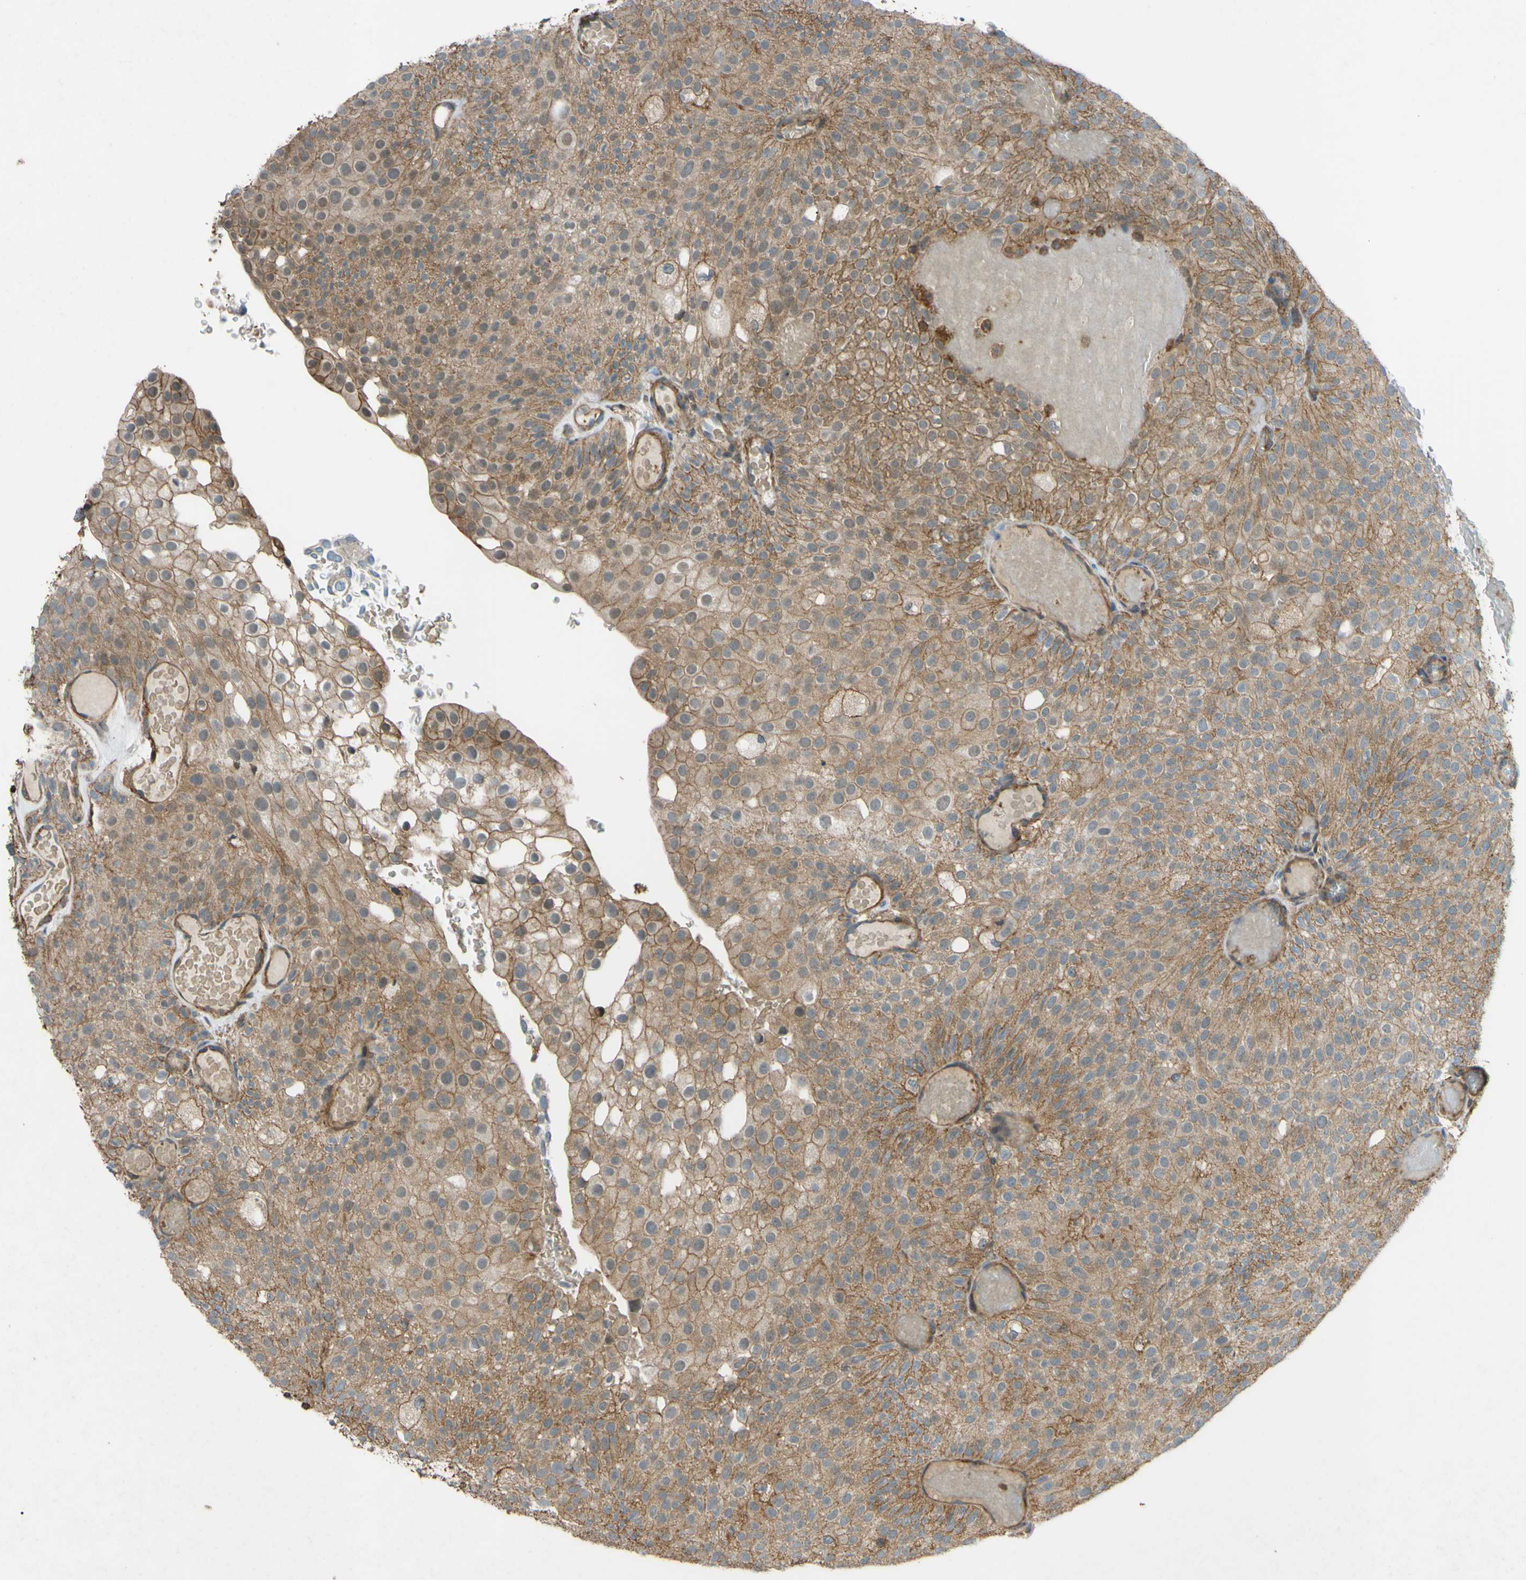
{"staining": {"intensity": "moderate", "quantity": ">75%", "location": "cytoplasmic/membranous"}, "tissue": "urothelial cancer", "cell_type": "Tumor cells", "image_type": "cancer", "snomed": [{"axis": "morphology", "description": "Urothelial carcinoma, Low grade"}, {"axis": "topography", "description": "Urinary bladder"}], "caption": "Immunohistochemical staining of human urothelial cancer shows medium levels of moderate cytoplasmic/membranous protein positivity in about >75% of tumor cells.", "gene": "ADD3", "patient": {"sex": "male", "age": 78}}